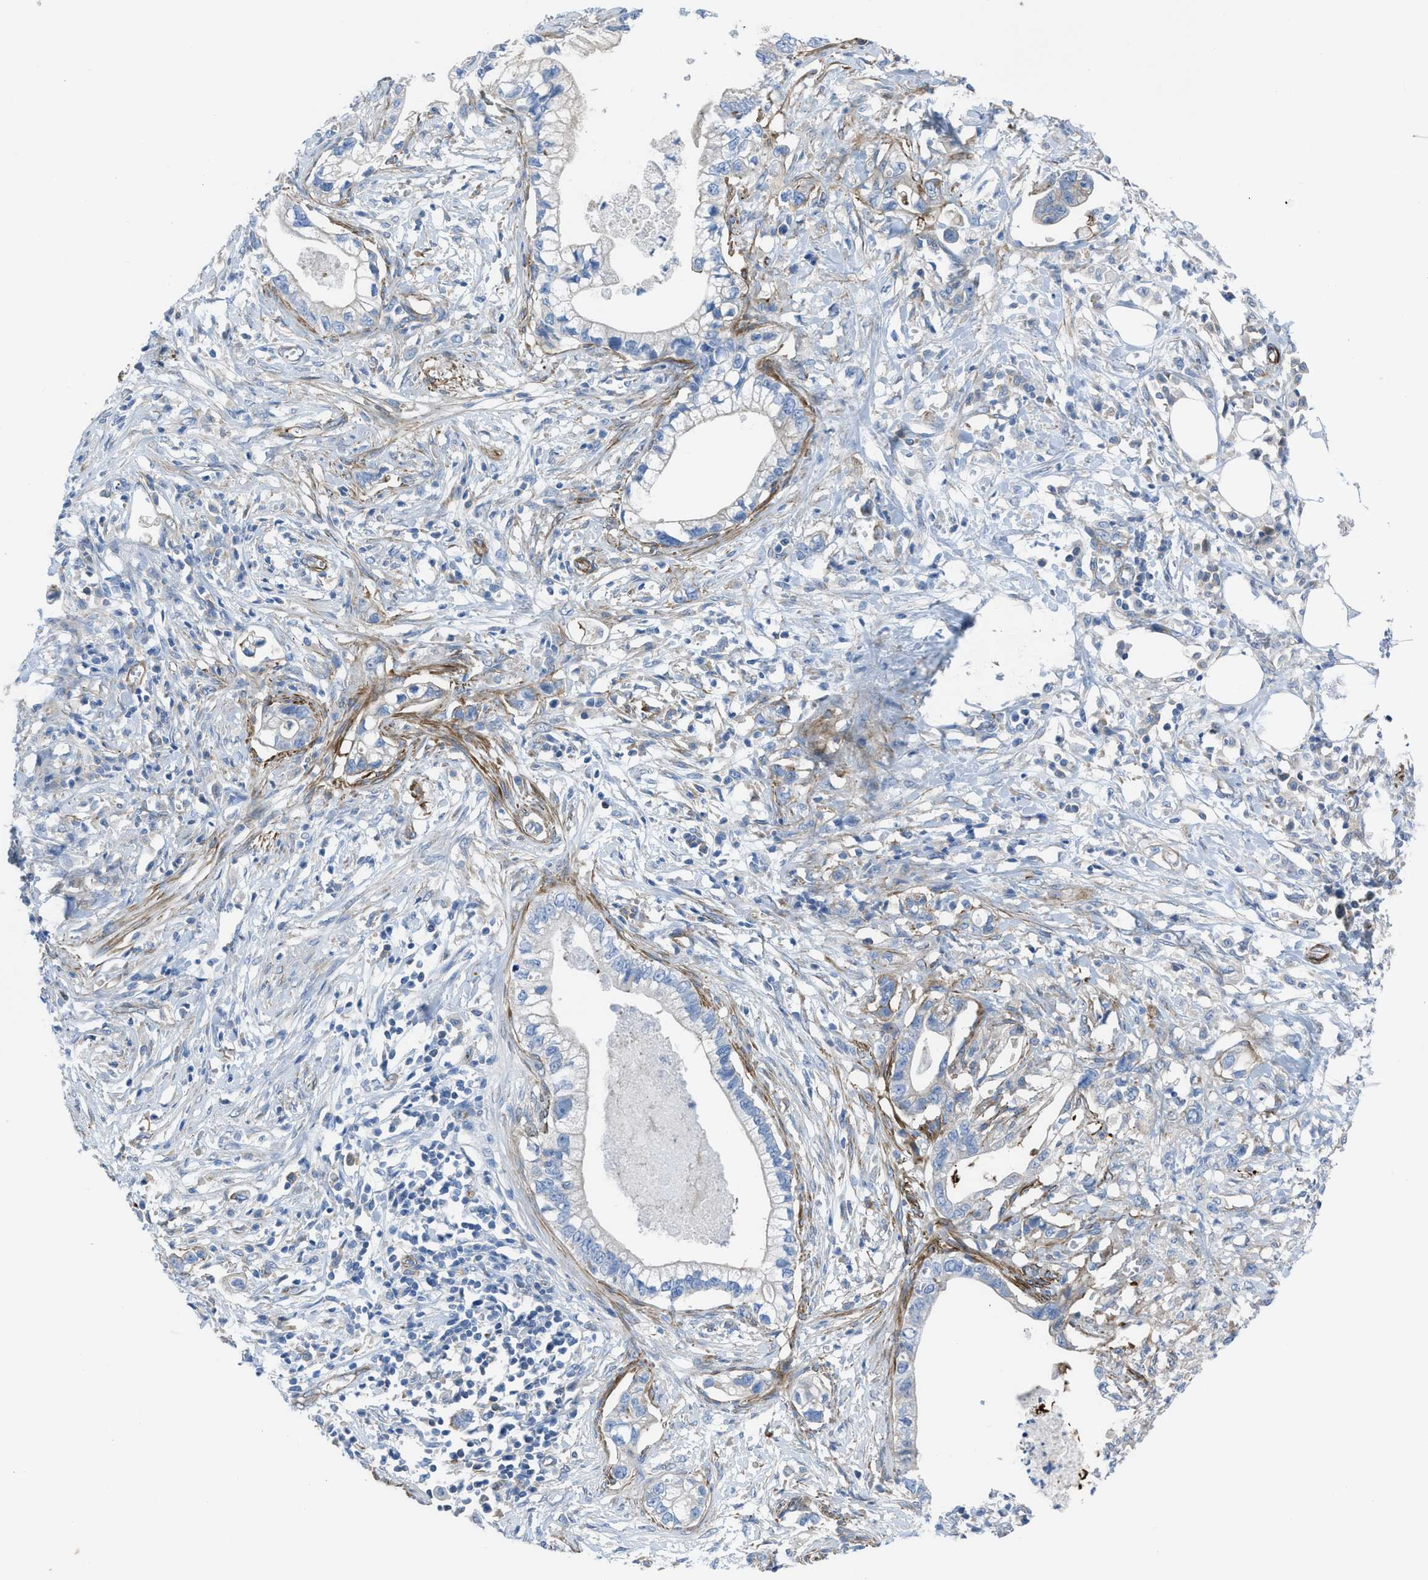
{"staining": {"intensity": "negative", "quantity": "none", "location": "none"}, "tissue": "pancreatic cancer", "cell_type": "Tumor cells", "image_type": "cancer", "snomed": [{"axis": "morphology", "description": "Adenocarcinoma, NOS"}, {"axis": "topography", "description": "Pancreas"}], "caption": "IHC micrograph of human adenocarcinoma (pancreatic) stained for a protein (brown), which reveals no expression in tumor cells.", "gene": "KCNH7", "patient": {"sex": "male", "age": 56}}